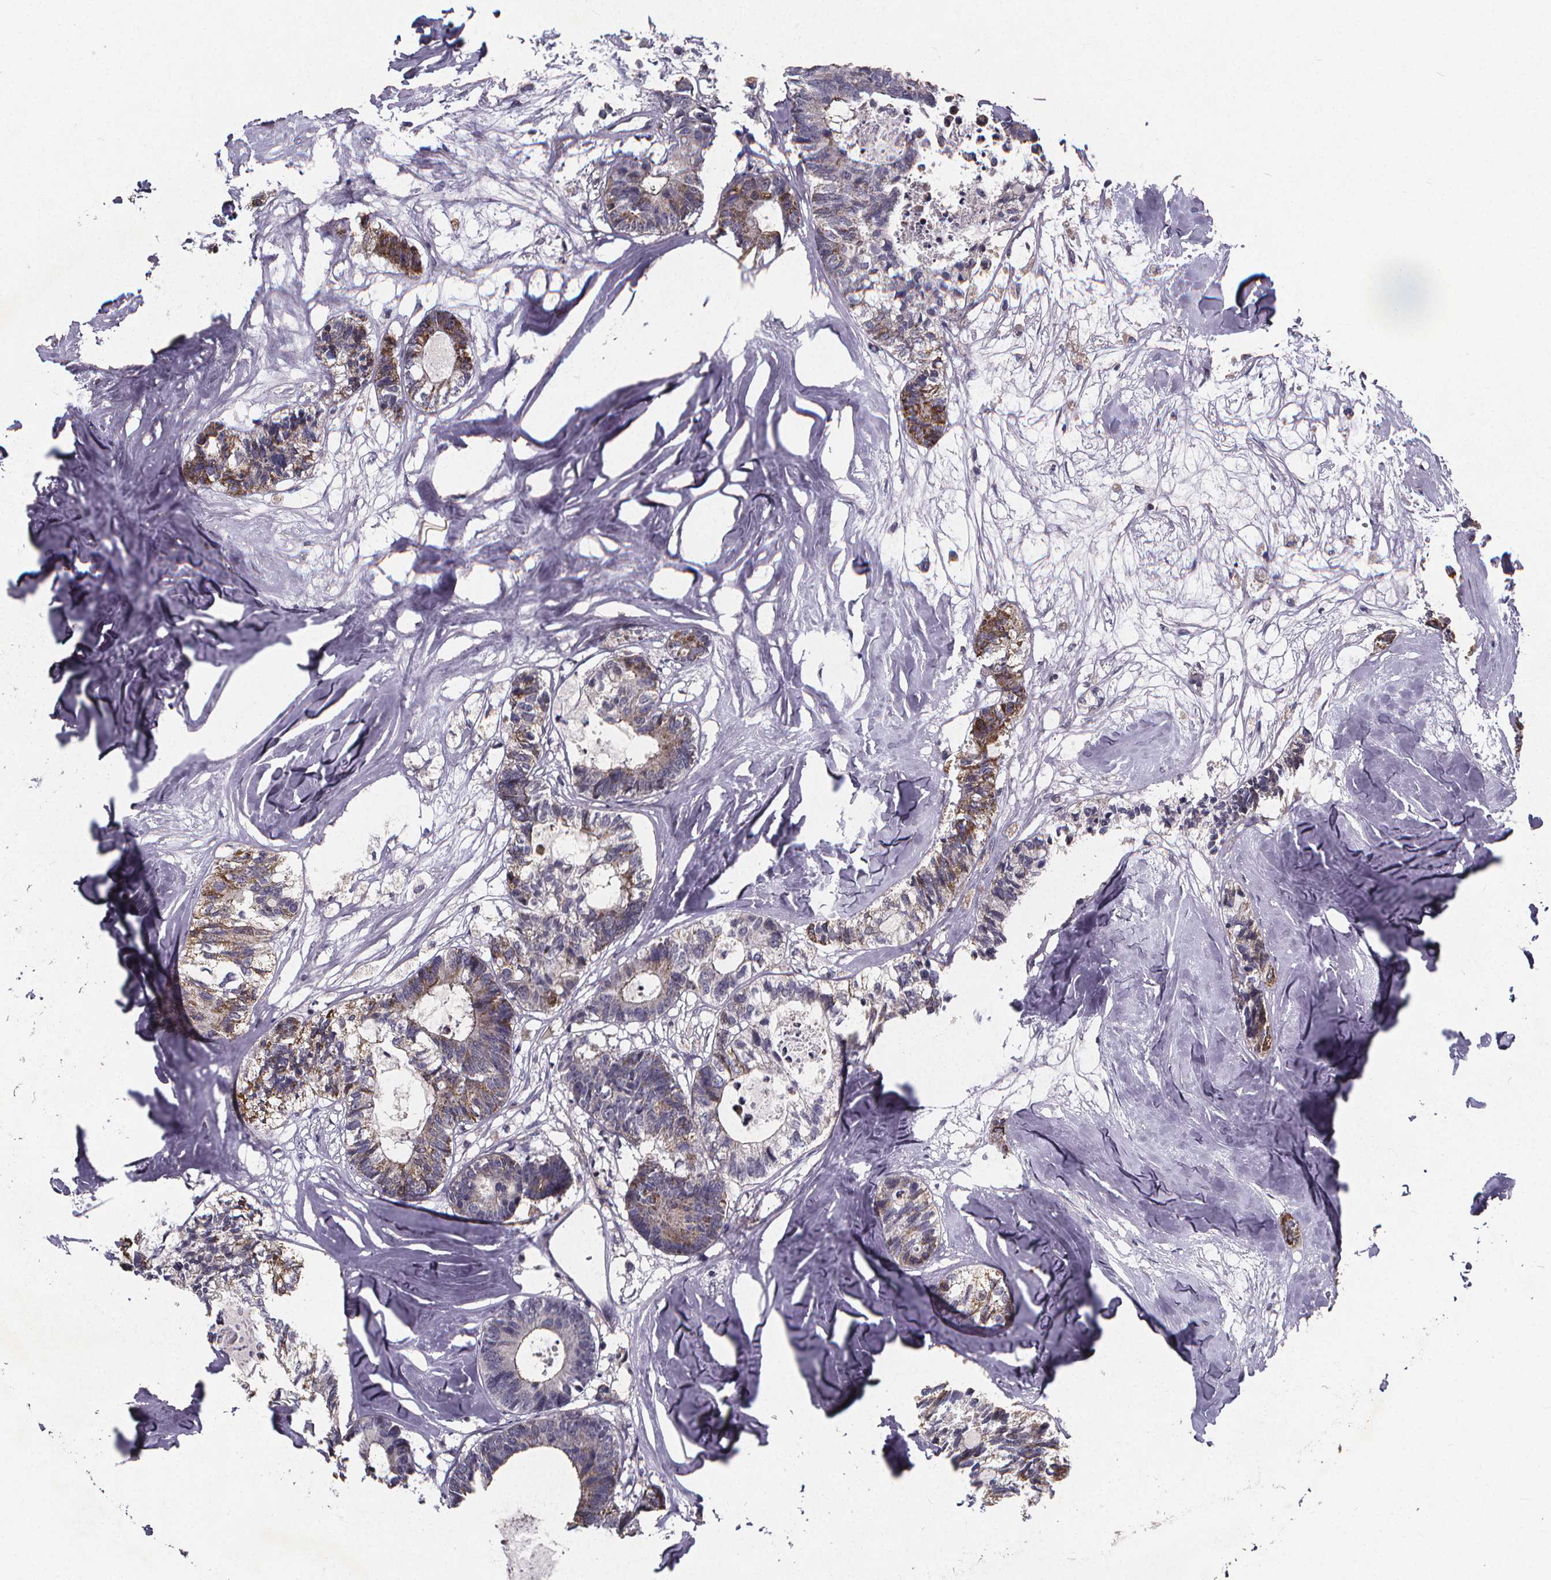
{"staining": {"intensity": "moderate", "quantity": "25%-75%", "location": "cytoplasmic/membranous"}, "tissue": "colorectal cancer", "cell_type": "Tumor cells", "image_type": "cancer", "snomed": [{"axis": "morphology", "description": "Adenocarcinoma, NOS"}, {"axis": "topography", "description": "Colon"}, {"axis": "topography", "description": "Rectum"}], "caption": "The immunohistochemical stain labels moderate cytoplasmic/membranous expression in tumor cells of colorectal adenocarcinoma tissue.", "gene": "FBXW2", "patient": {"sex": "male", "age": 57}}